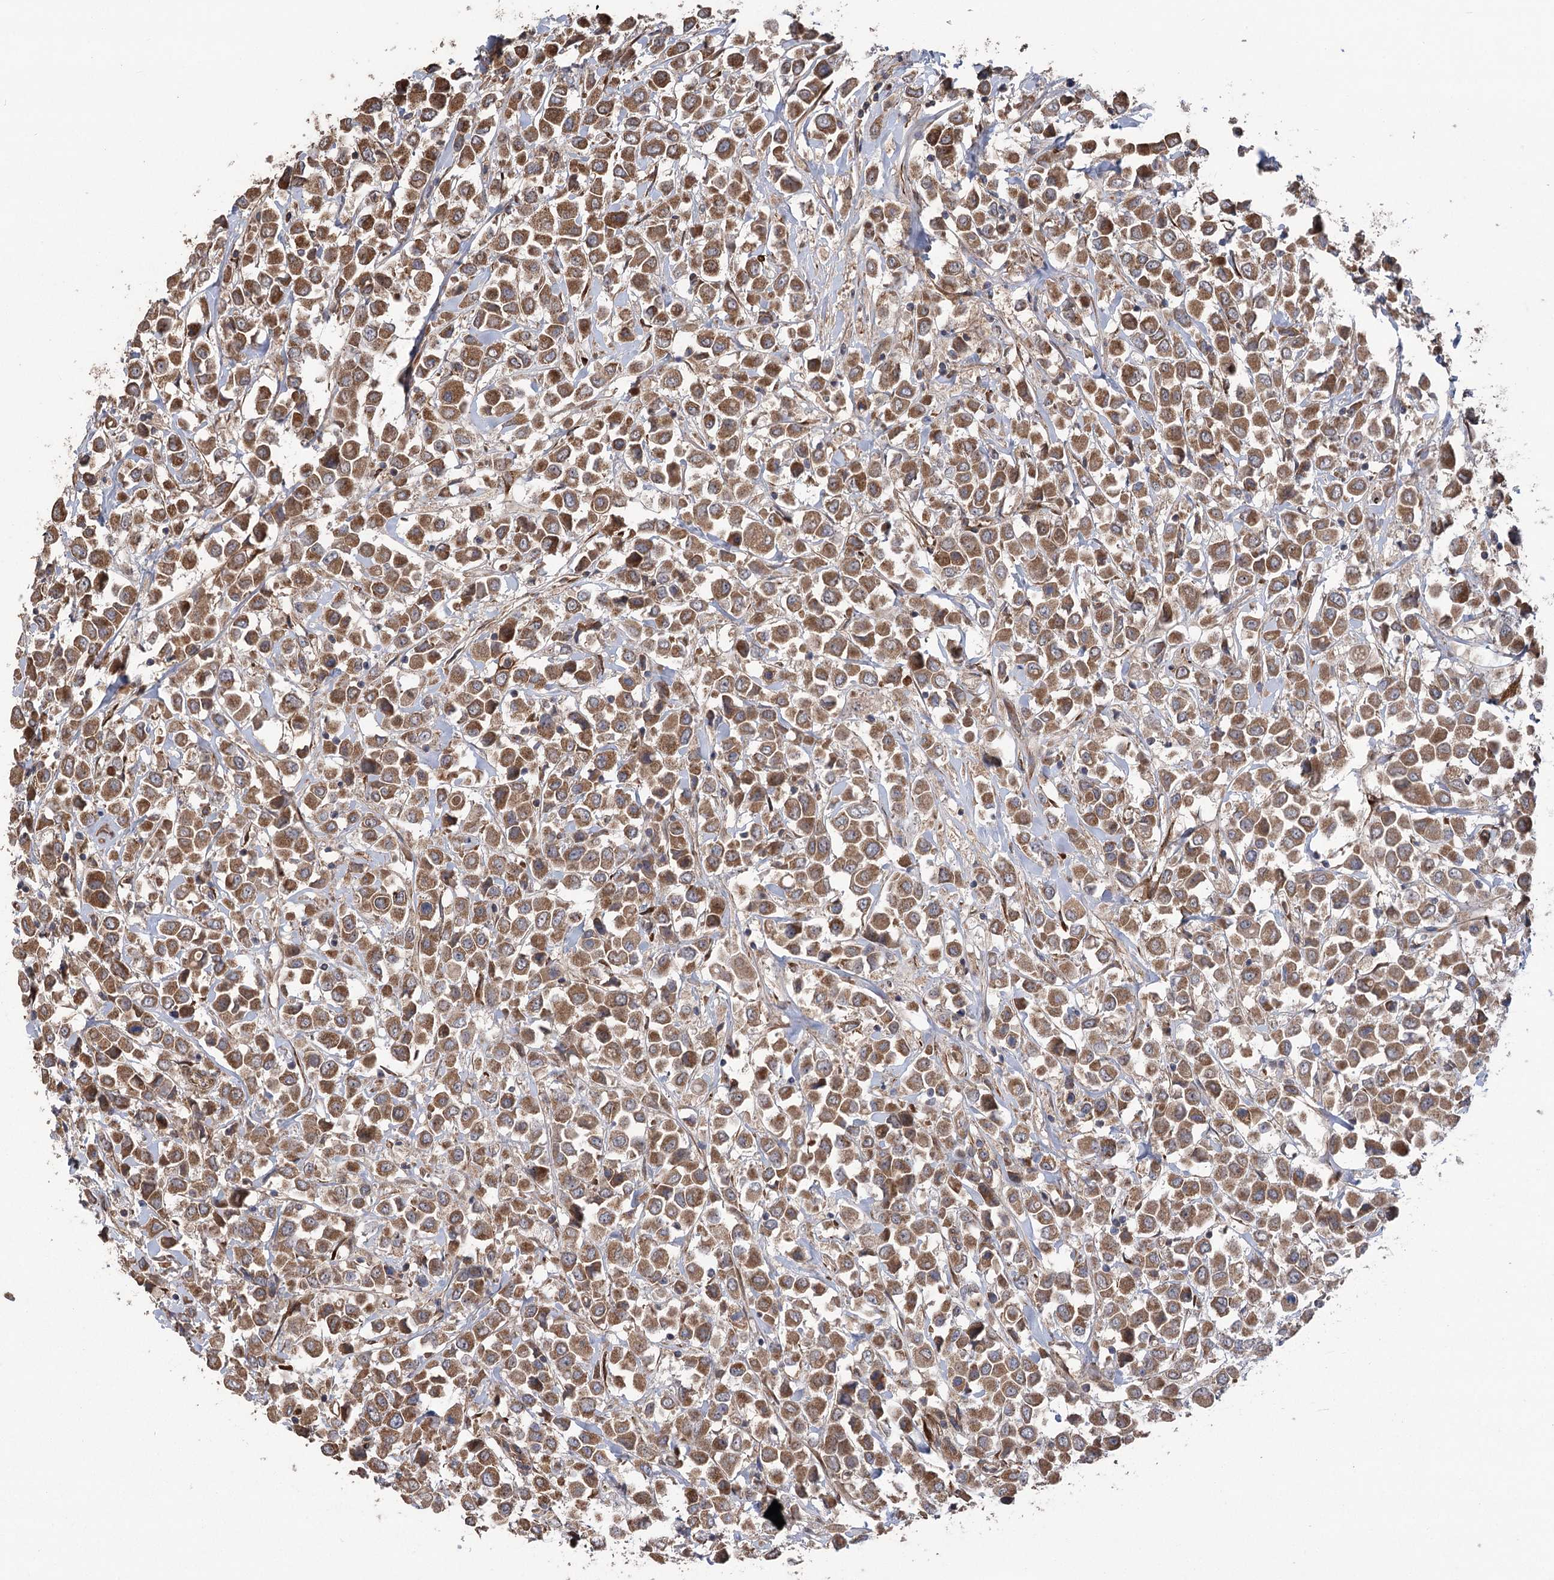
{"staining": {"intensity": "strong", "quantity": ">75%", "location": "cytoplasmic/membranous"}, "tissue": "breast cancer", "cell_type": "Tumor cells", "image_type": "cancer", "snomed": [{"axis": "morphology", "description": "Duct carcinoma"}, {"axis": "topography", "description": "Breast"}], "caption": "Immunohistochemical staining of breast cancer (invasive ductal carcinoma) displays high levels of strong cytoplasmic/membranous protein staining in approximately >75% of tumor cells.", "gene": "RWDD4", "patient": {"sex": "female", "age": 61}}